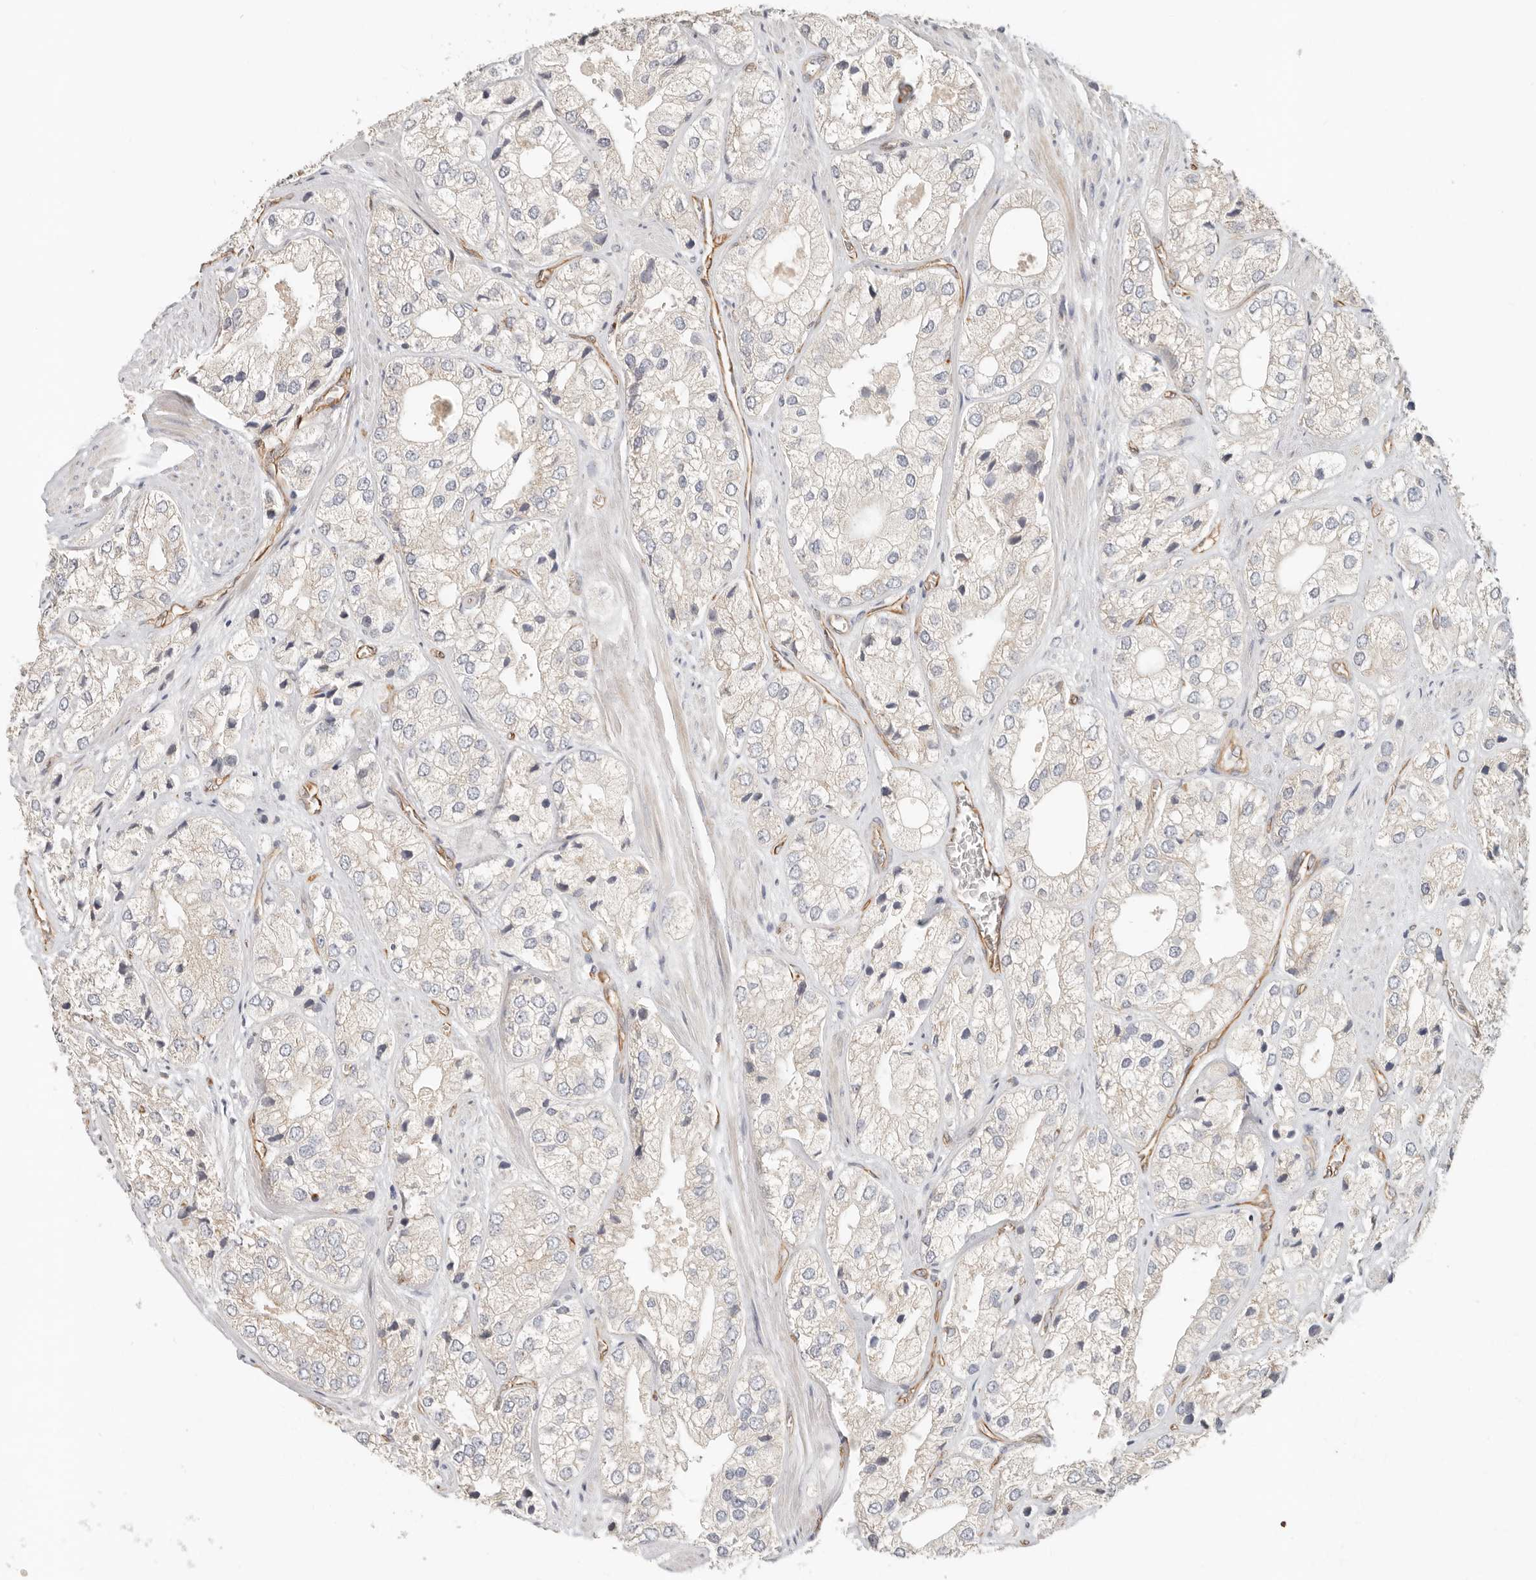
{"staining": {"intensity": "weak", "quantity": "<25%", "location": "cytoplasmic/membranous"}, "tissue": "prostate cancer", "cell_type": "Tumor cells", "image_type": "cancer", "snomed": [{"axis": "morphology", "description": "Adenocarcinoma, High grade"}, {"axis": "topography", "description": "Prostate"}], "caption": "Immunohistochemical staining of human prostate cancer displays no significant expression in tumor cells. (DAB IHC, high magnification).", "gene": "SPRING1", "patient": {"sex": "male", "age": 50}}